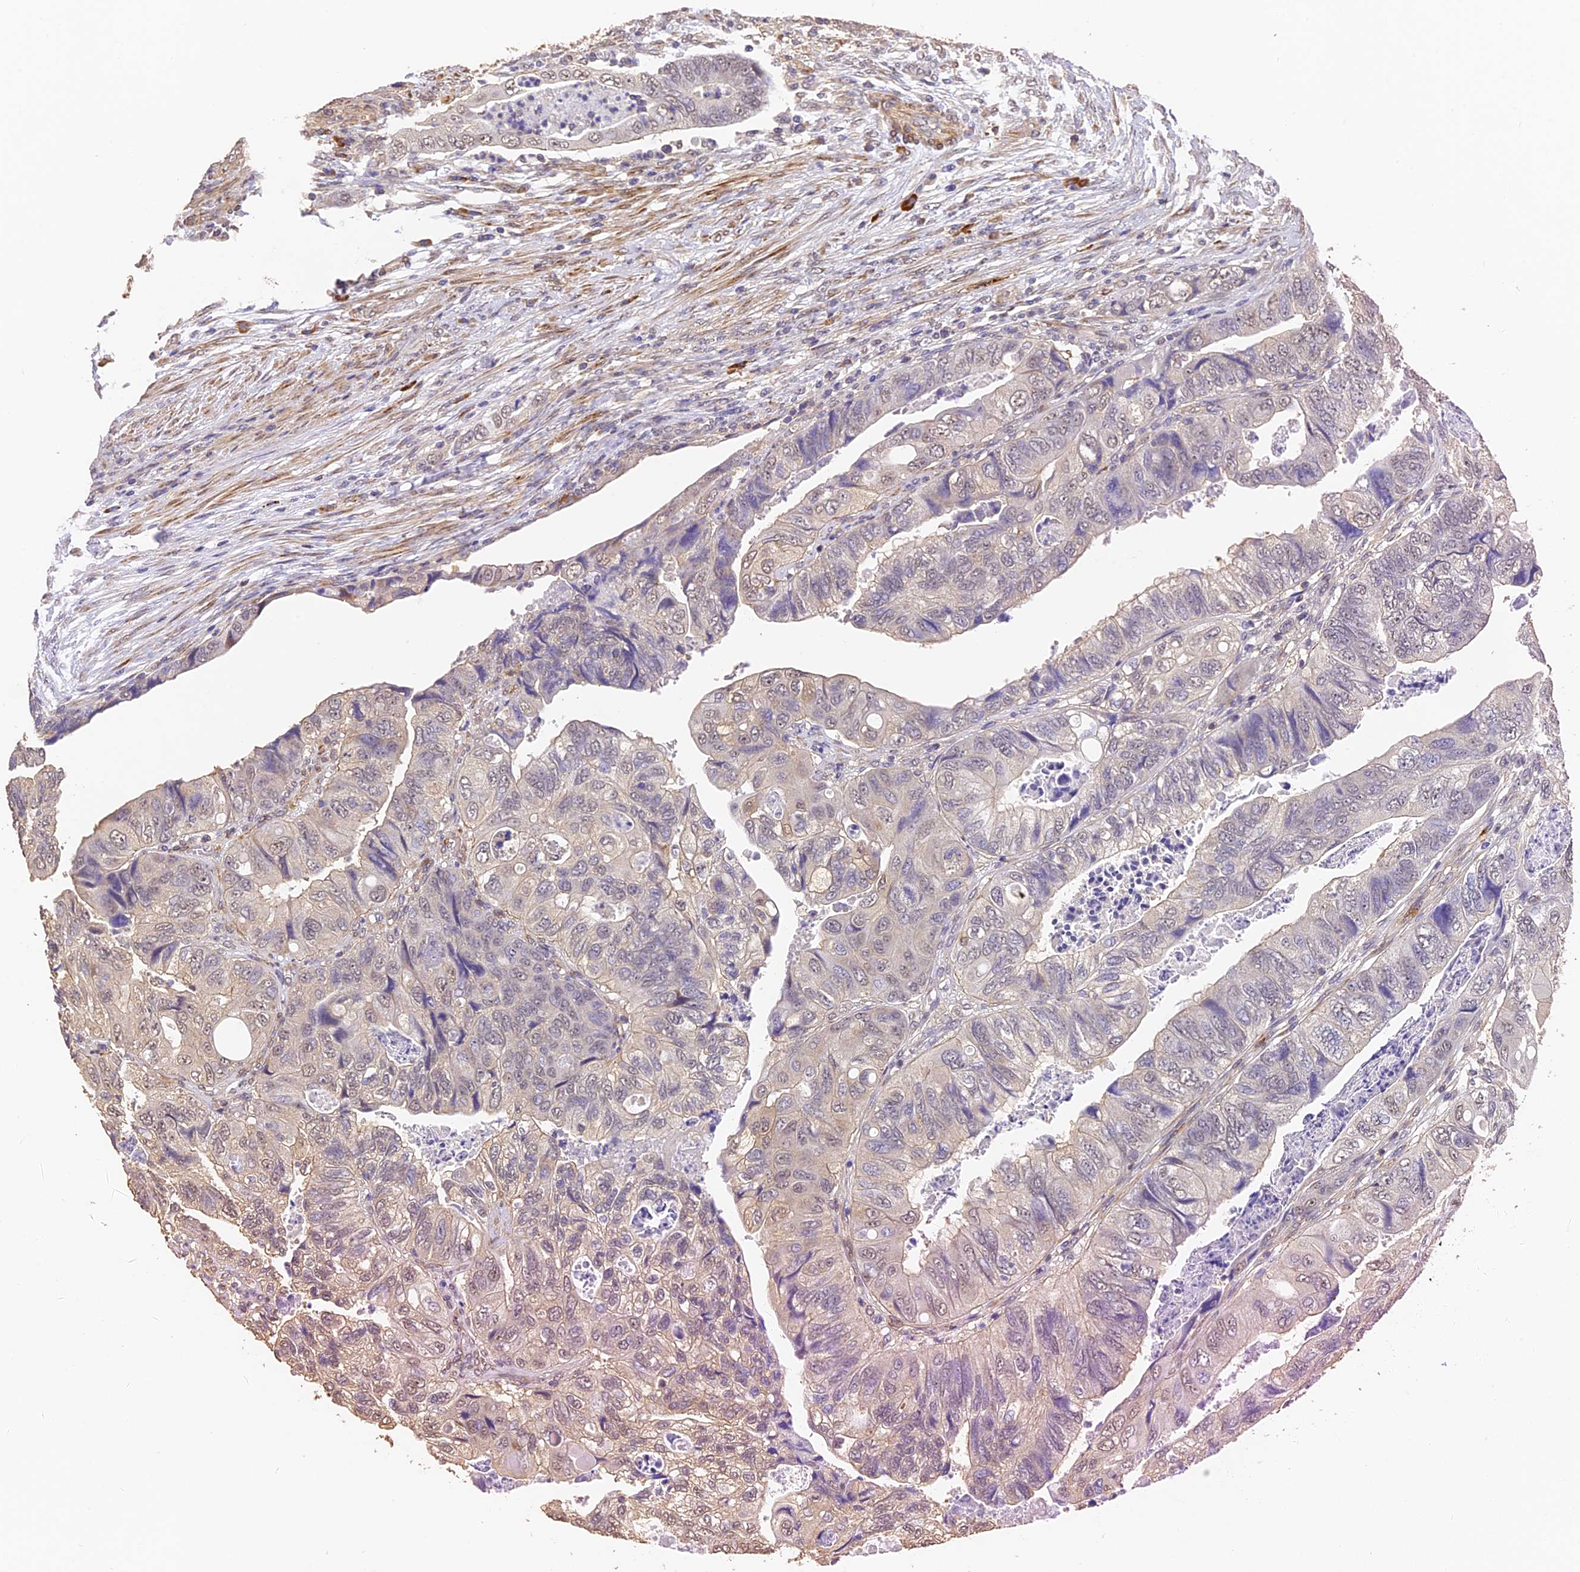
{"staining": {"intensity": "weak", "quantity": "<25%", "location": "nuclear"}, "tissue": "colorectal cancer", "cell_type": "Tumor cells", "image_type": "cancer", "snomed": [{"axis": "morphology", "description": "Adenocarcinoma, NOS"}, {"axis": "topography", "description": "Rectum"}], "caption": "Immunohistochemical staining of colorectal cancer demonstrates no significant expression in tumor cells.", "gene": "SLC11A1", "patient": {"sex": "male", "age": 63}}